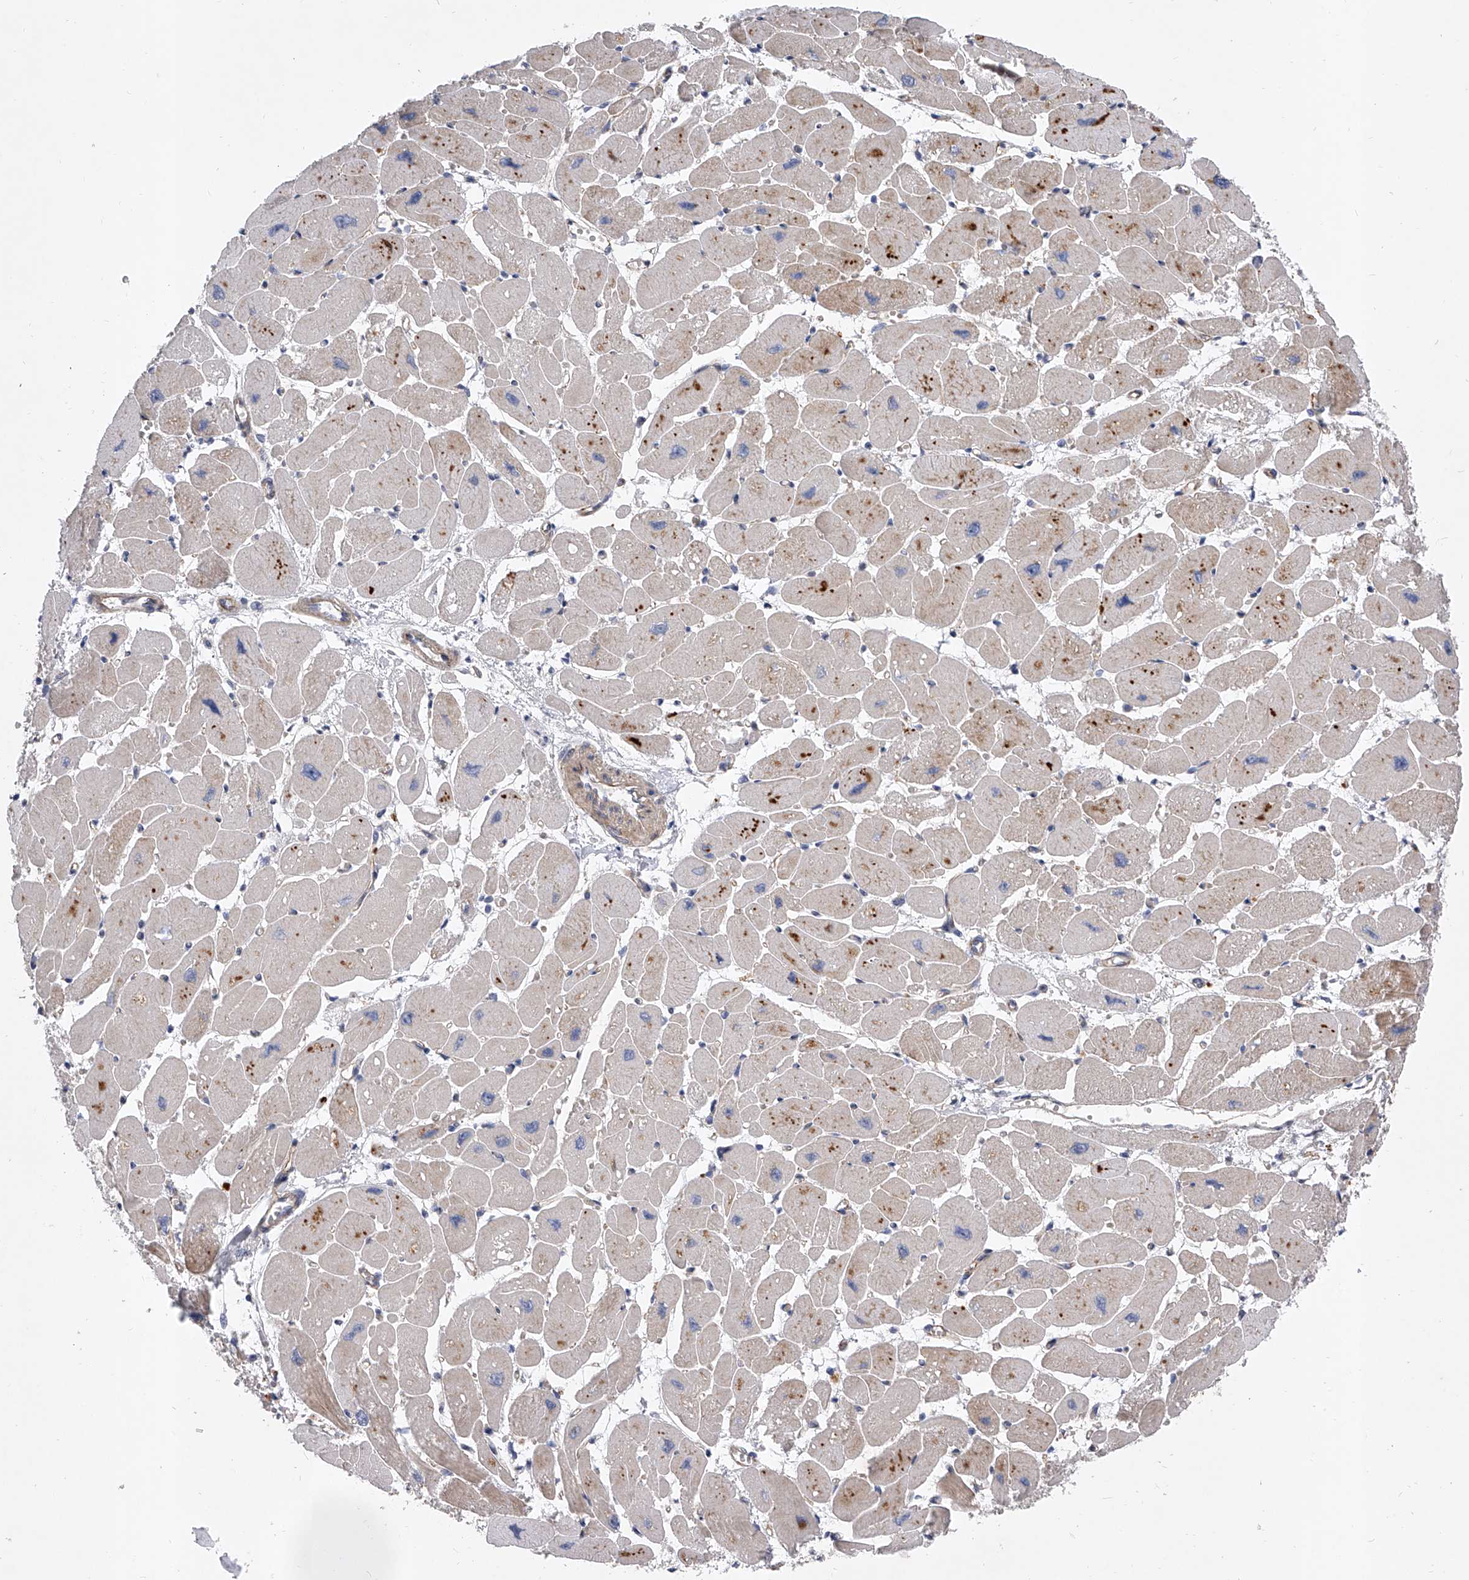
{"staining": {"intensity": "moderate", "quantity": "25%-75%", "location": "cytoplasmic/membranous"}, "tissue": "heart muscle", "cell_type": "Cardiomyocytes", "image_type": "normal", "snomed": [{"axis": "morphology", "description": "Normal tissue, NOS"}, {"axis": "topography", "description": "Heart"}], "caption": "Immunohistochemical staining of unremarkable human heart muscle reveals moderate cytoplasmic/membranous protein expression in approximately 25%-75% of cardiomyocytes. The staining was performed using DAB, with brown indicating positive protein expression. Nuclei are stained blue with hematoxylin.", "gene": "ENSG00000250424", "patient": {"sex": "female", "age": 54}}